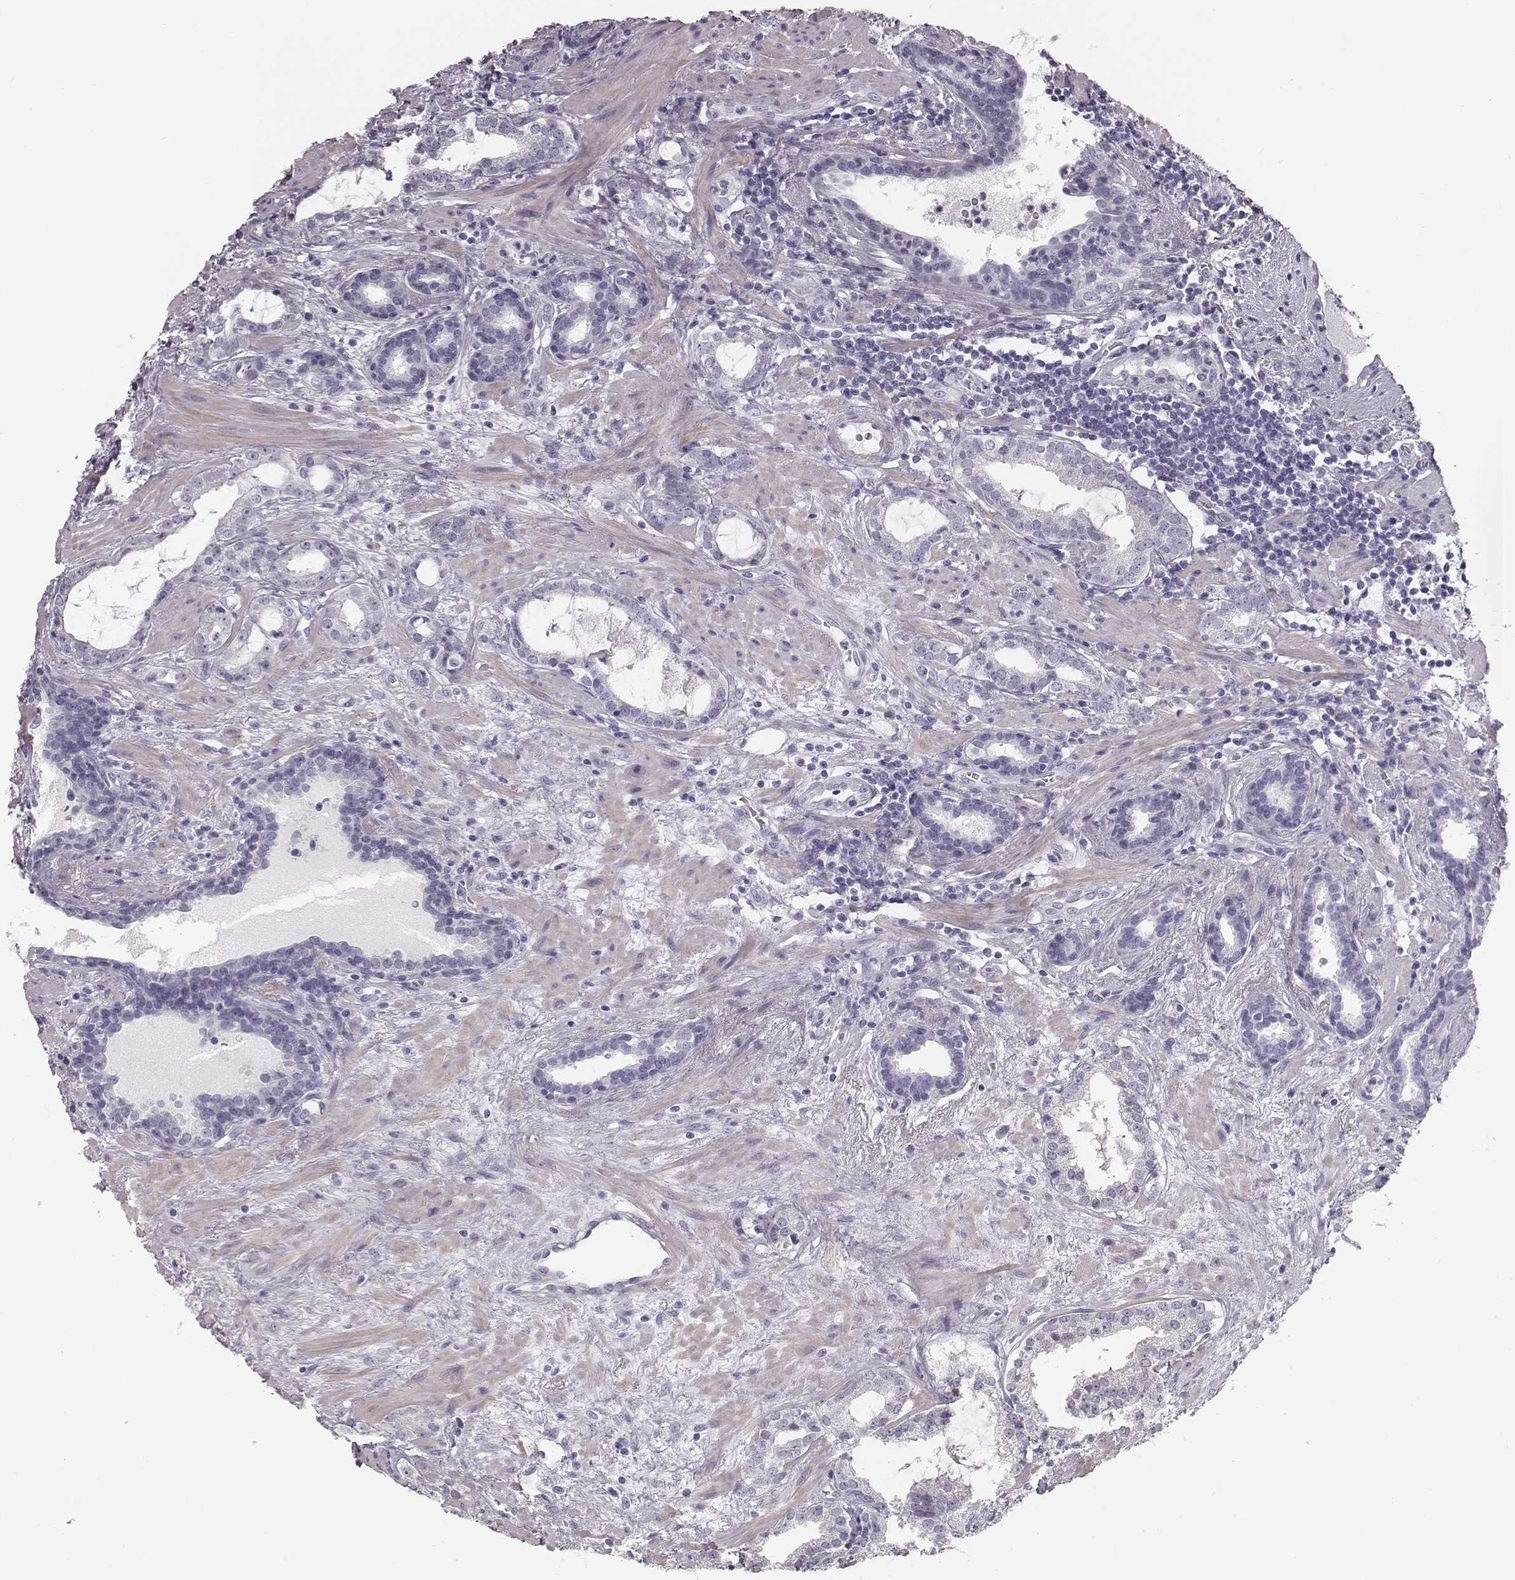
{"staining": {"intensity": "negative", "quantity": "none", "location": "none"}, "tissue": "prostate cancer", "cell_type": "Tumor cells", "image_type": "cancer", "snomed": [{"axis": "morphology", "description": "Adenocarcinoma, NOS"}, {"axis": "topography", "description": "Prostate"}], "caption": "Immunohistochemistry (IHC) of adenocarcinoma (prostate) exhibits no positivity in tumor cells.", "gene": "CRISP1", "patient": {"sex": "male", "age": 66}}